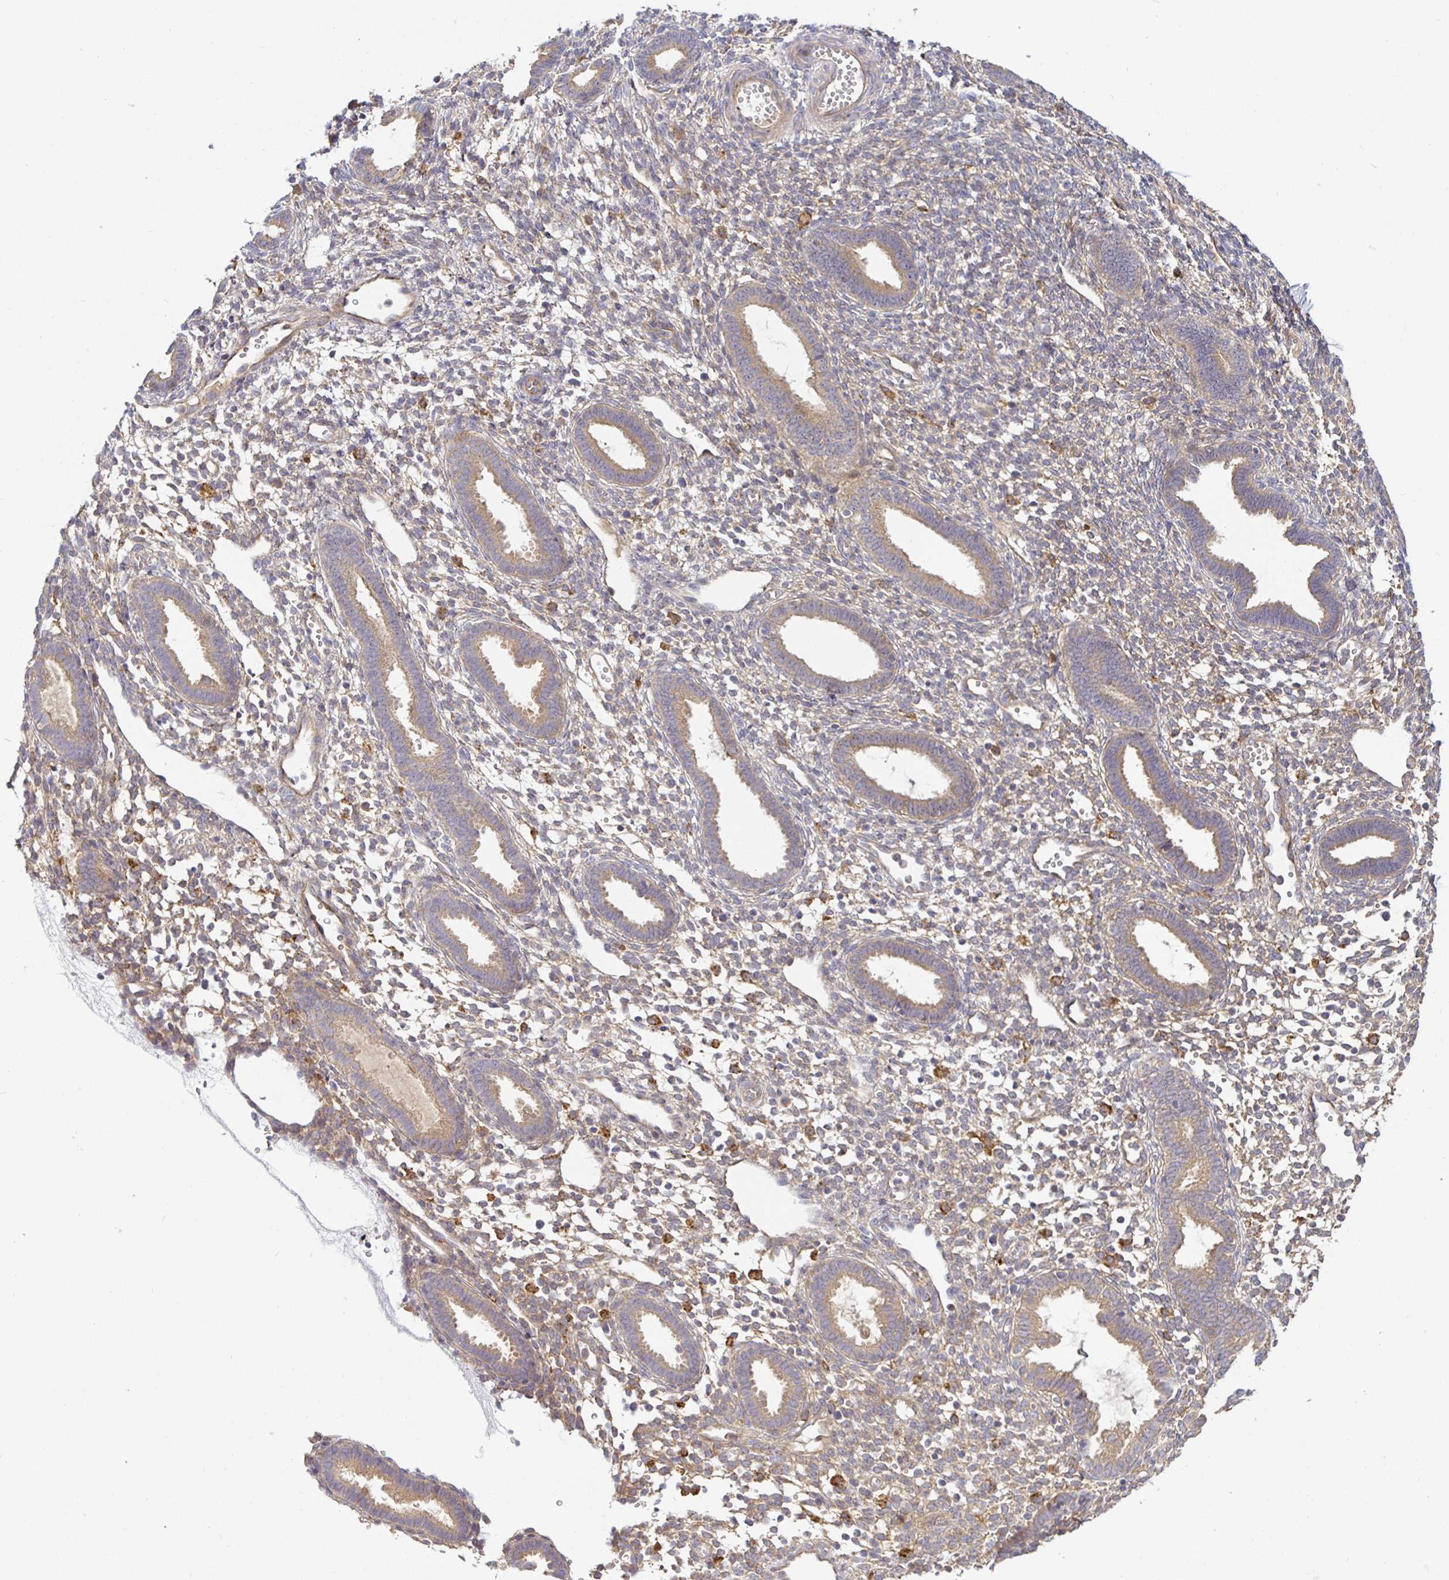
{"staining": {"intensity": "weak", "quantity": "<25%", "location": "cytoplasmic/membranous"}, "tissue": "endometrium", "cell_type": "Cells in endometrial stroma", "image_type": "normal", "snomed": [{"axis": "morphology", "description": "Normal tissue, NOS"}, {"axis": "topography", "description": "Endometrium"}], "caption": "This photomicrograph is of normal endometrium stained with immunohistochemistry to label a protein in brown with the nuclei are counter-stained blue. There is no staining in cells in endometrial stroma.", "gene": "SNX8", "patient": {"sex": "female", "age": 36}}